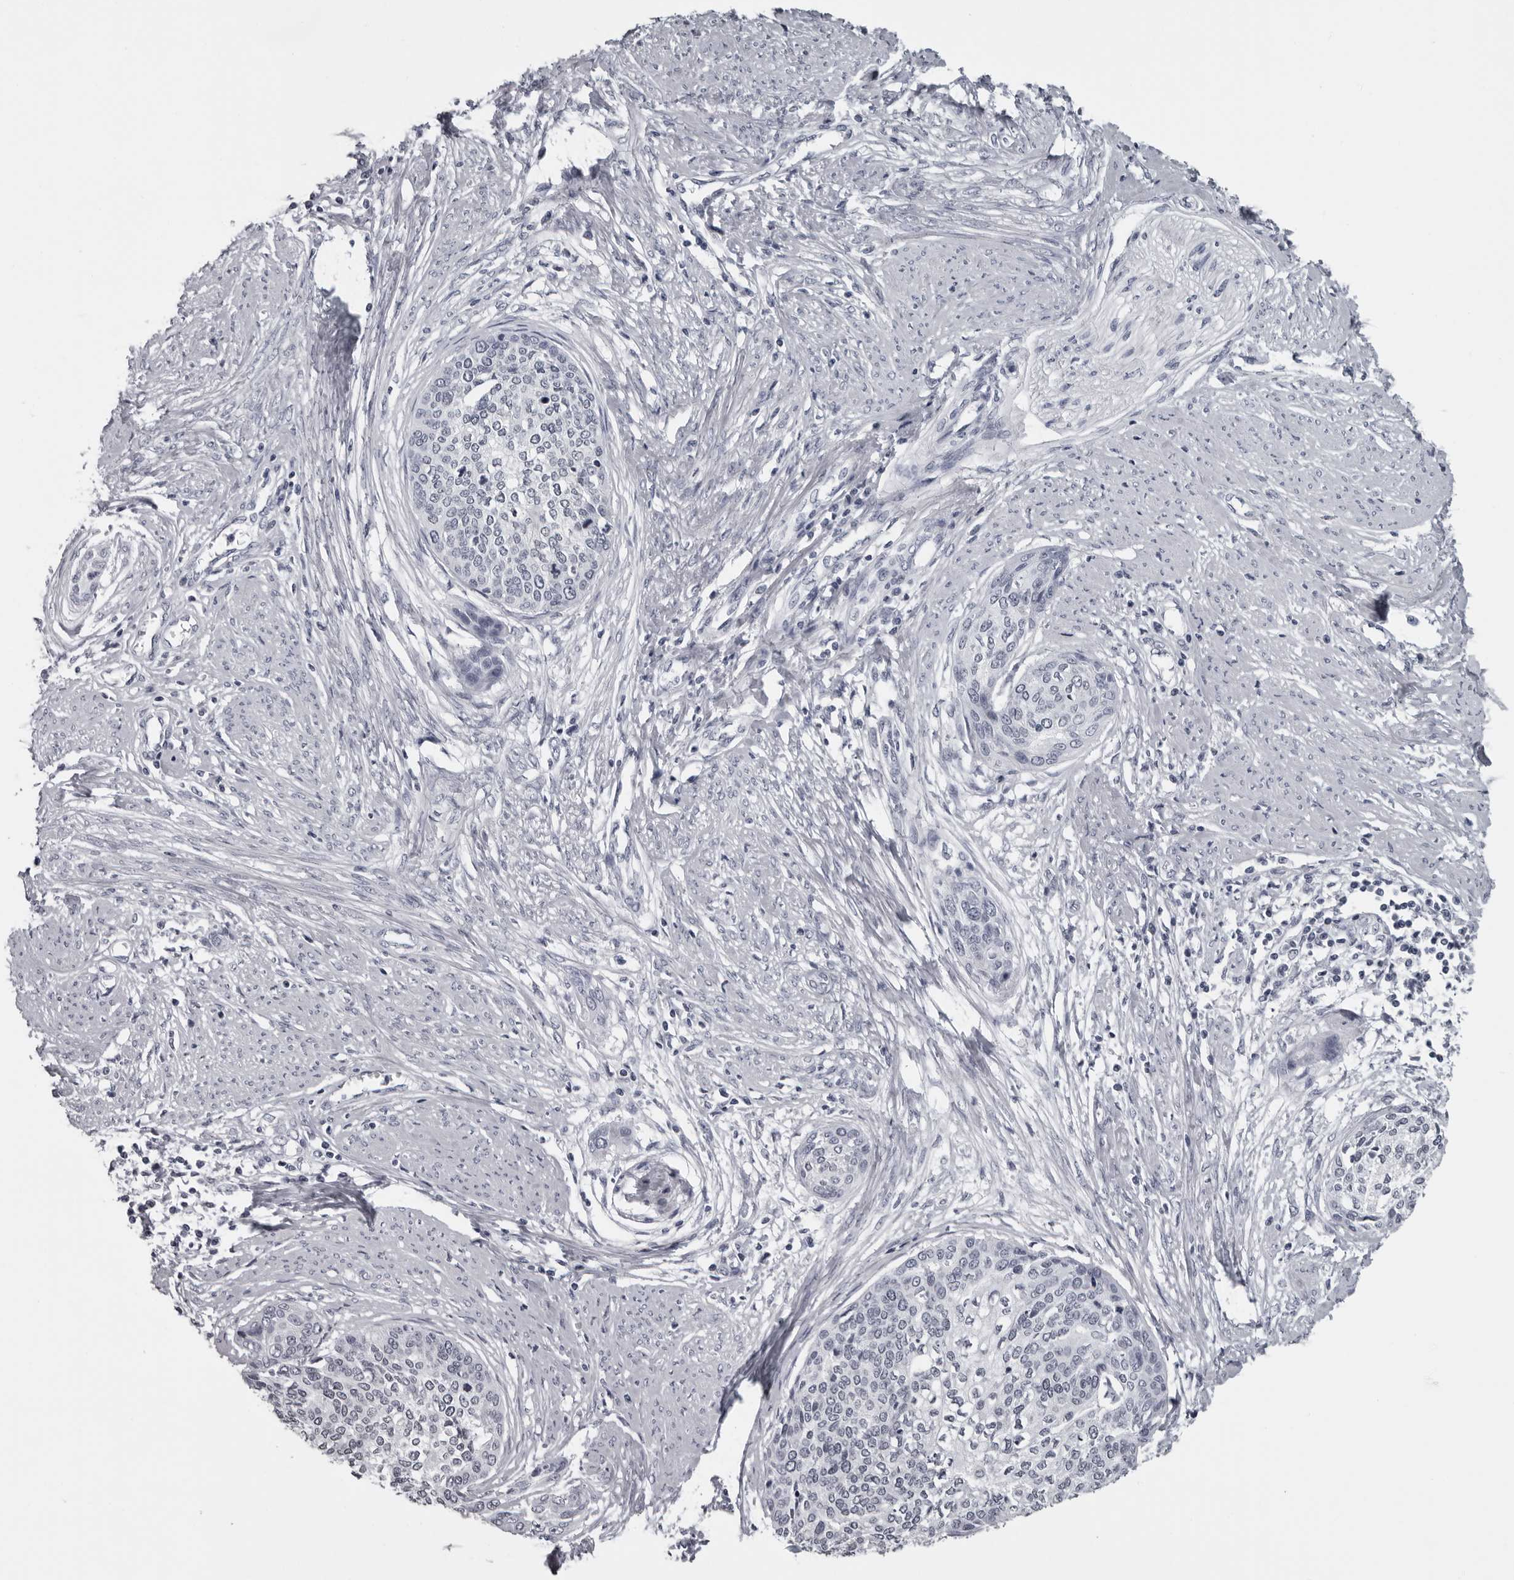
{"staining": {"intensity": "negative", "quantity": "none", "location": "none"}, "tissue": "cervical cancer", "cell_type": "Tumor cells", "image_type": "cancer", "snomed": [{"axis": "morphology", "description": "Squamous cell carcinoma, NOS"}, {"axis": "topography", "description": "Cervix"}], "caption": "Immunohistochemistry photomicrograph of neoplastic tissue: cervical squamous cell carcinoma stained with DAB (3,3'-diaminobenzidine) exhibits no significant protein expression in tumor cells.", "gene": "LZIC", "patient": {"sex": "female", "age": 37}}